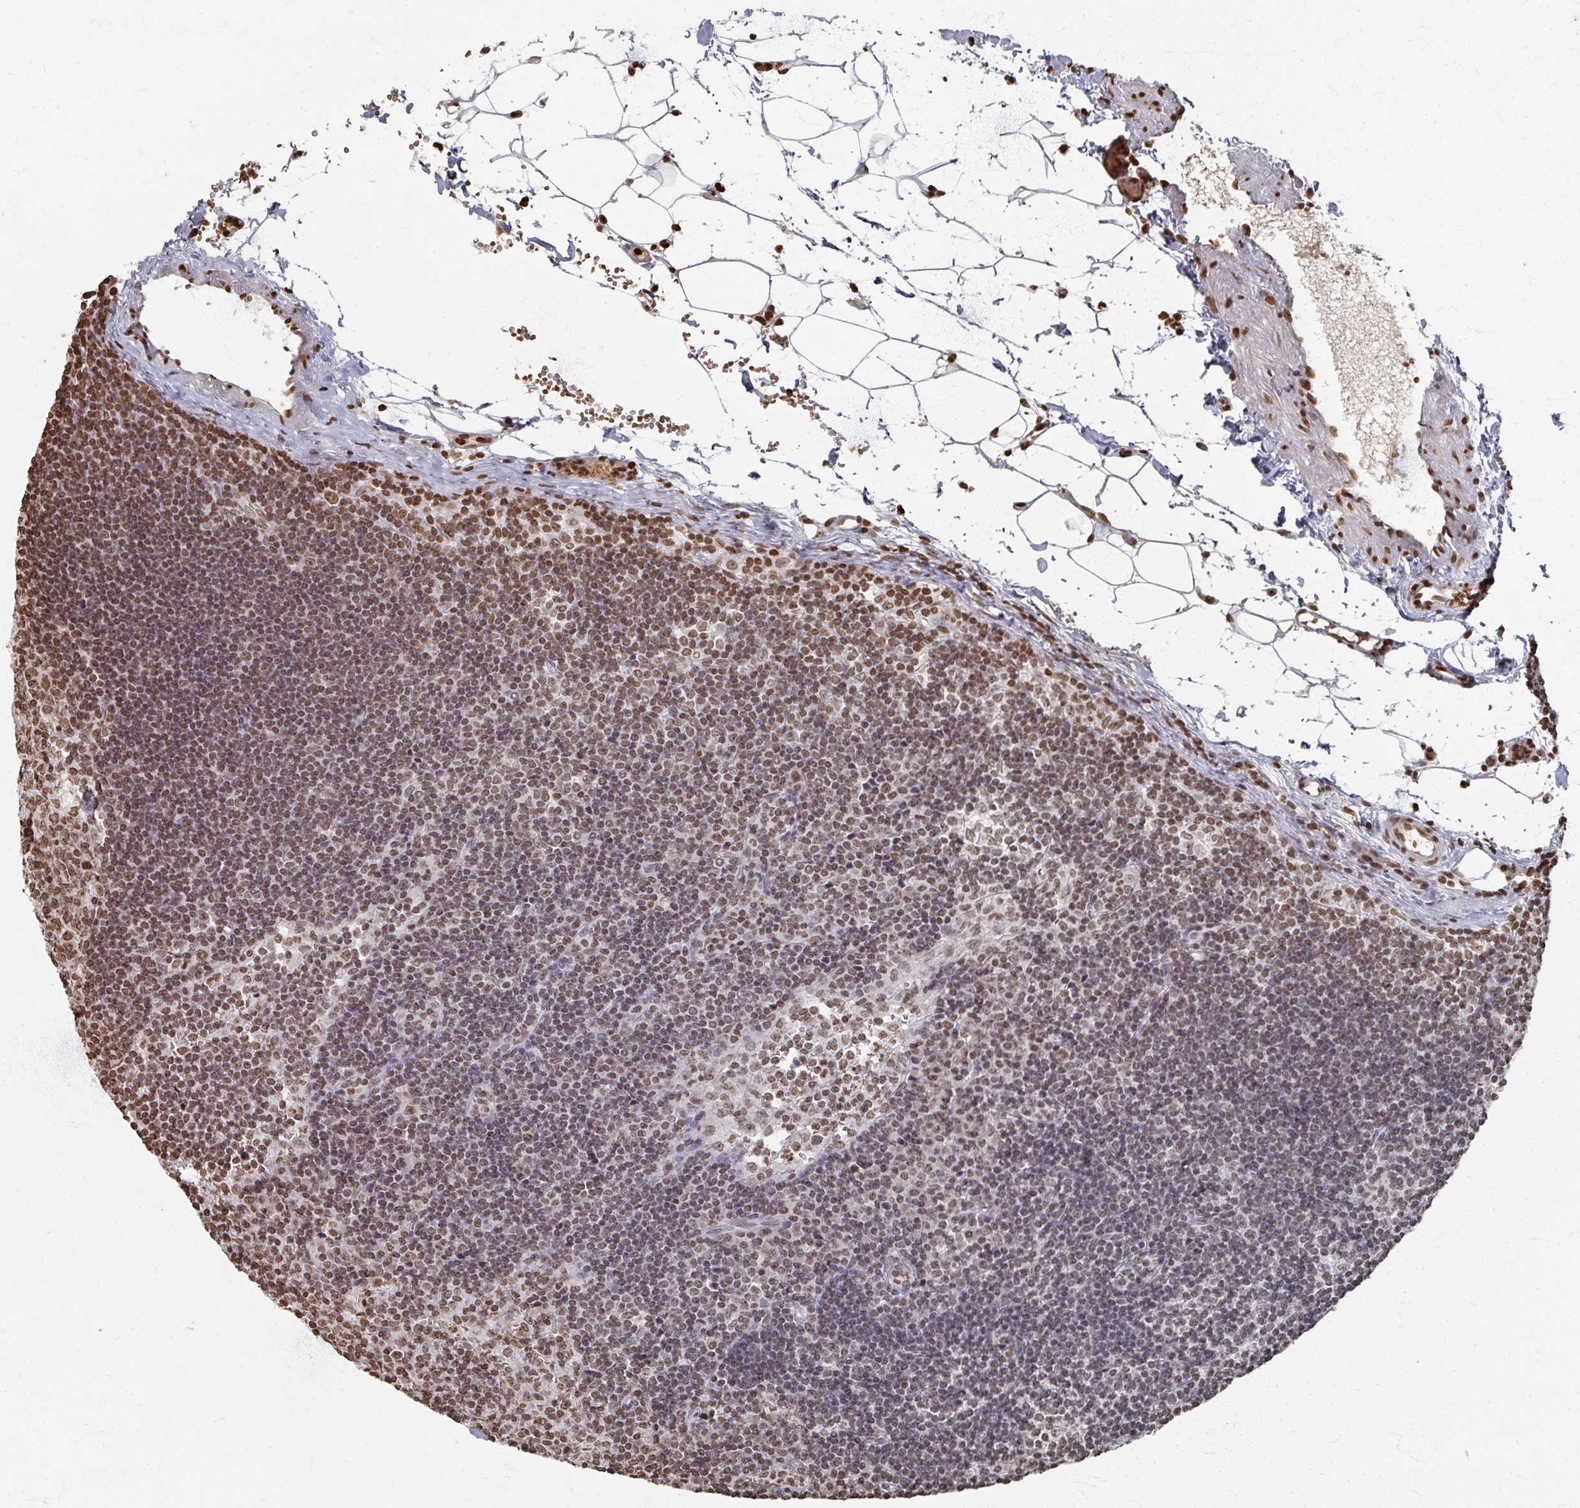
{"staining": {"intensity": "moderate", "quantity": ">75%", "location": "nuclear"}, "tissue": "lymph node", "cell_type": "Germinal center cells", "image_type": "normal", "snomed": [{"axis": "morphology", "description": "Normal tissue, NOS"}, {"axis": "topography", "description": "Lymph node"}], "caption": "Protein expression by immunohistochemistry (IHC) exhibits moderate nuclear staining in about >75% of germinal center cells in normal lymph node.", "gene": "DCUN1D5", "patient": {"sex": "female", "age": 29}}